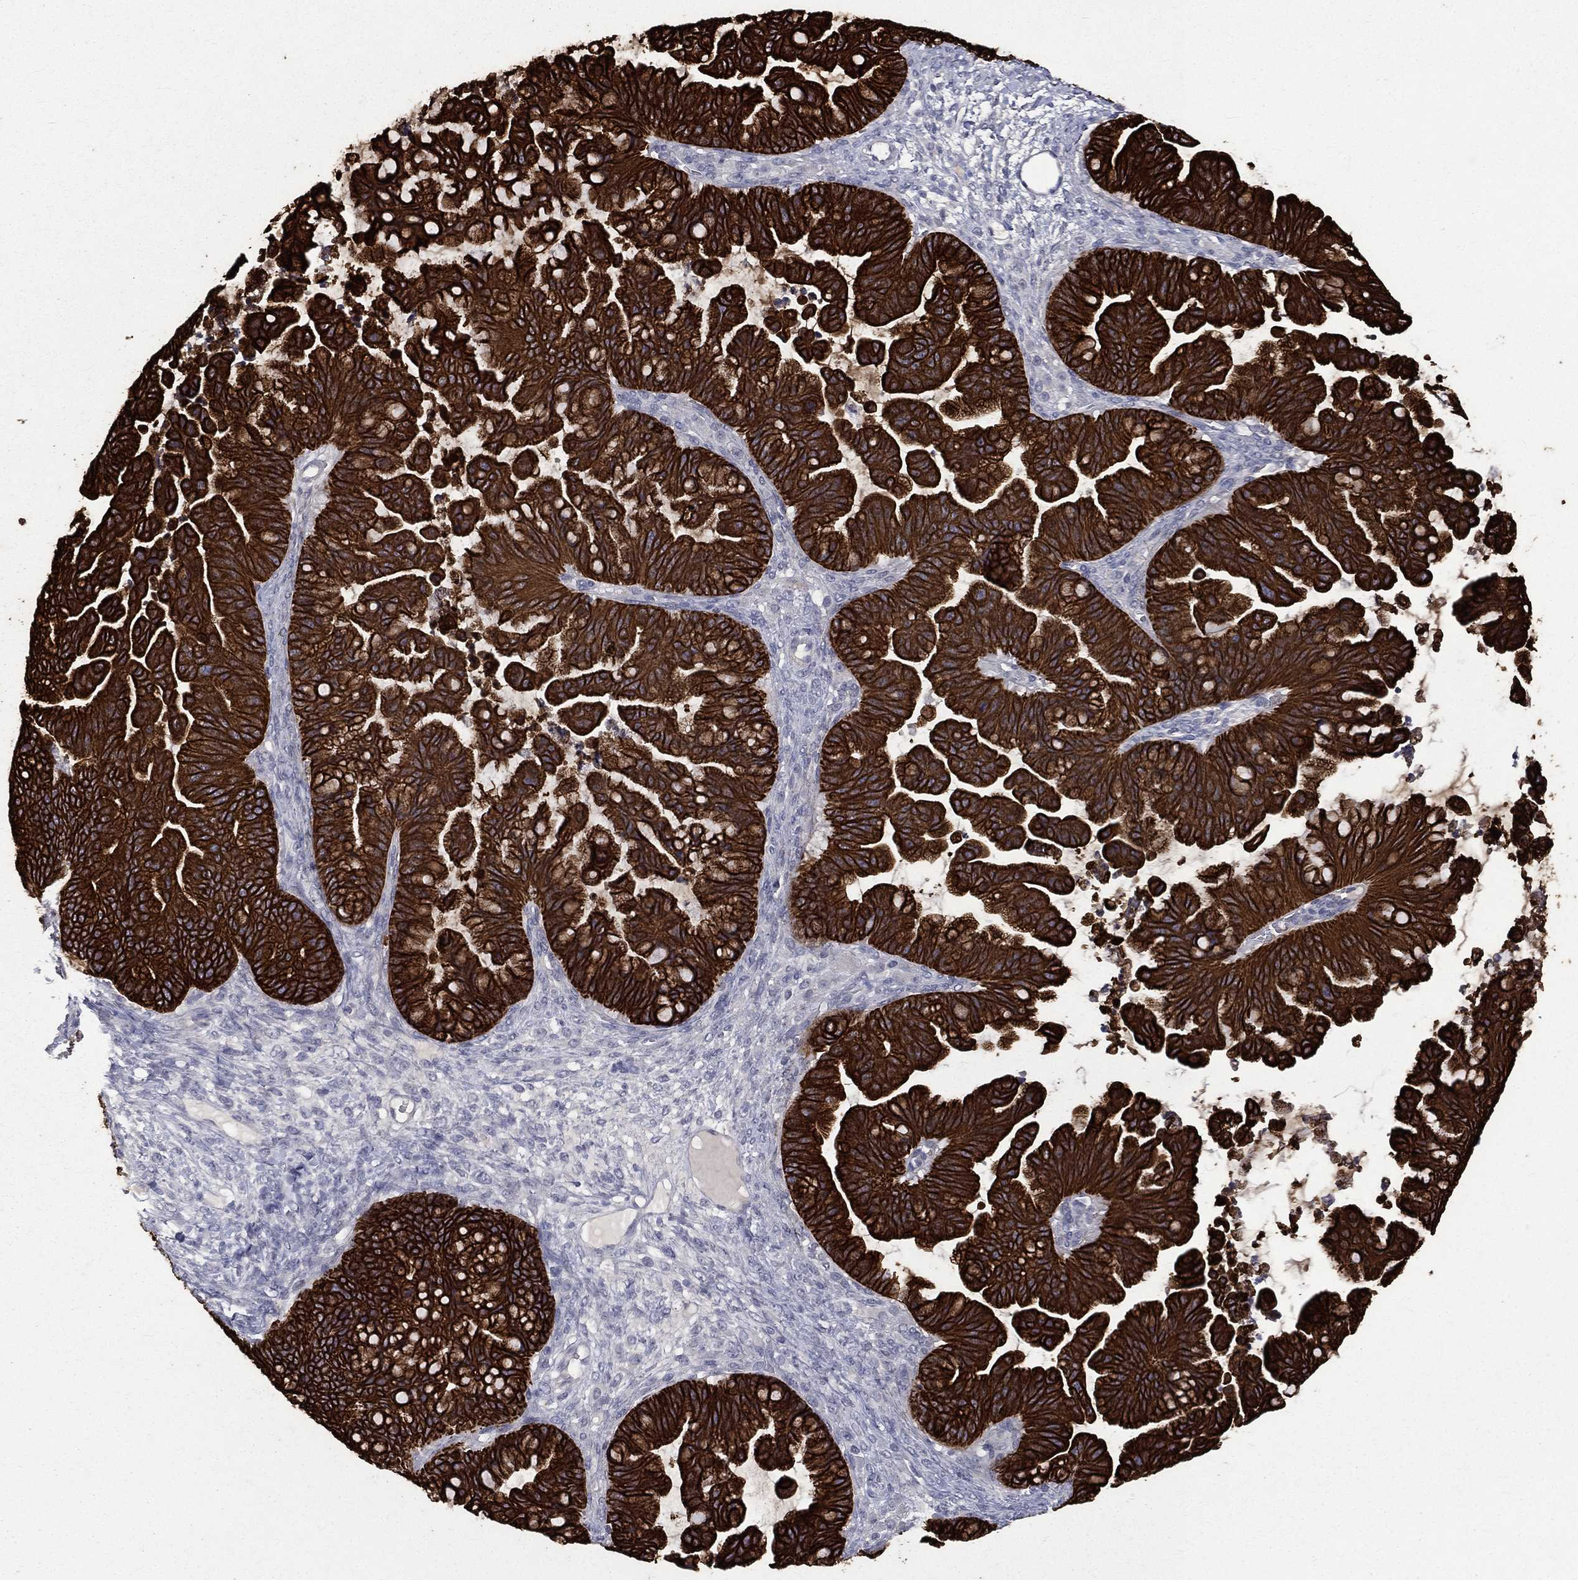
{"staining": {"intensity": "strong", "quantity": ">75%", "location": "cytoplasmic/membranous"}, "tissue": "ovarian cancer", "cell_type": "Tumor cells", "image_type": "cancer", "snomed": [{"axis": "morphology", "description": "Cystadenocarcinoma, mucinous, NOS"}, {"axis": "topography", "description": "Ovary"}], "caption": "Immunohistochemistry (IHC) histopathology image of neoplastic tissue: human ovarian mucinous cystadenocarcinoma stained using immunohistochemistry (IHC) reveals high levels of strong protein expression localized specifically in the cytoplasmic/membranous of tumor cells, appearing as a cytoplasmic/membranous brown color.", "gene": "KRT7", "patient": {"sex": "female", "age": 67}}